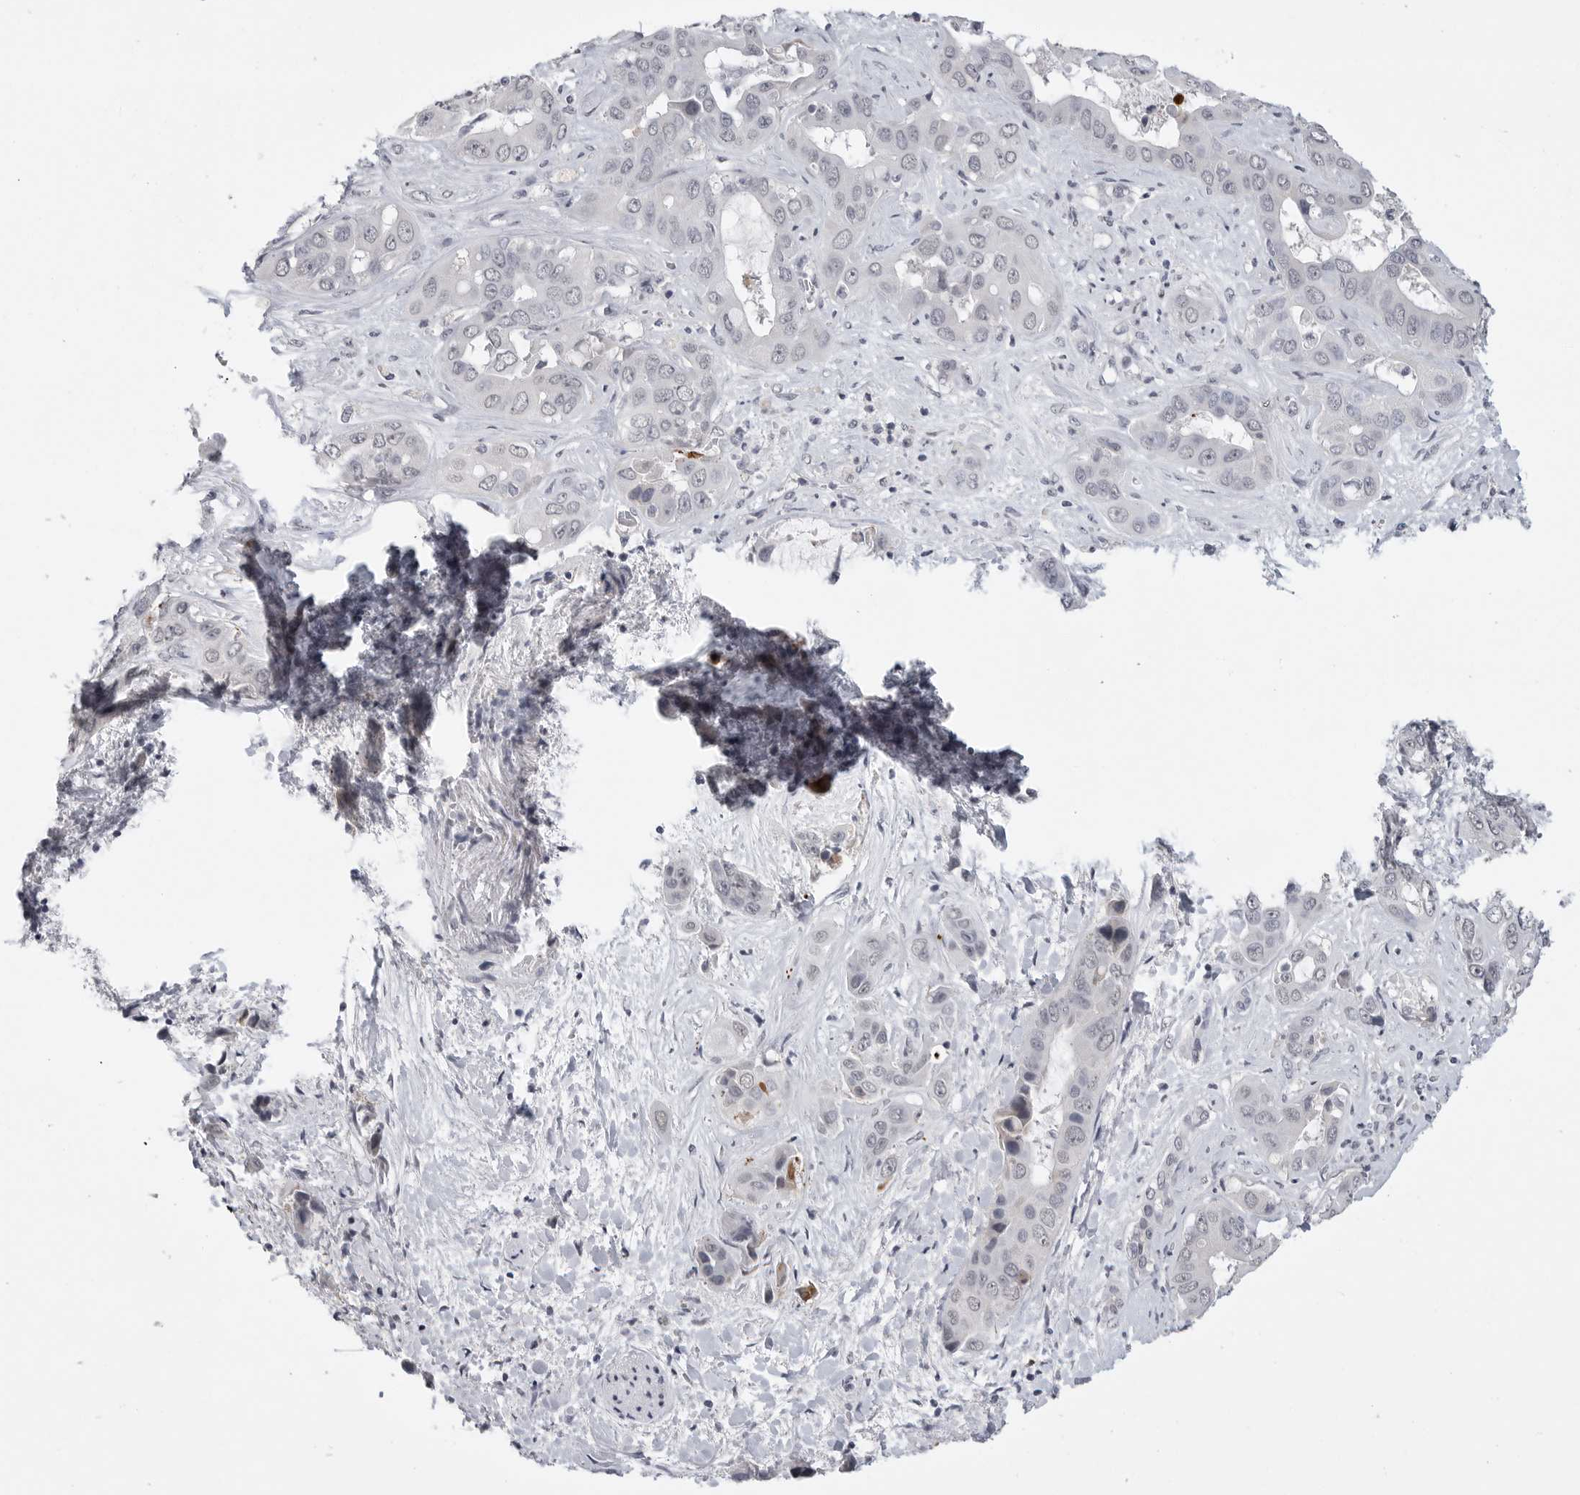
{"staining": {"intensity": "negative", "quantity": "none", "location": "none"}, "tissue": "liver cancer", "cell_type": "Tumor cells", "image_type": "cancer", "snomed": [{"axis": "morphology", "description": "Cholangiocarcinoma"}, {"axis": "topography", "description": "Liver"}], "caption": "Immunohistochemical staining of liver cholangiocarcinoma shows no significant staining in tumor cells.", "gene": "FBXO43", "patient": {"sex": "female", "age": 52}}